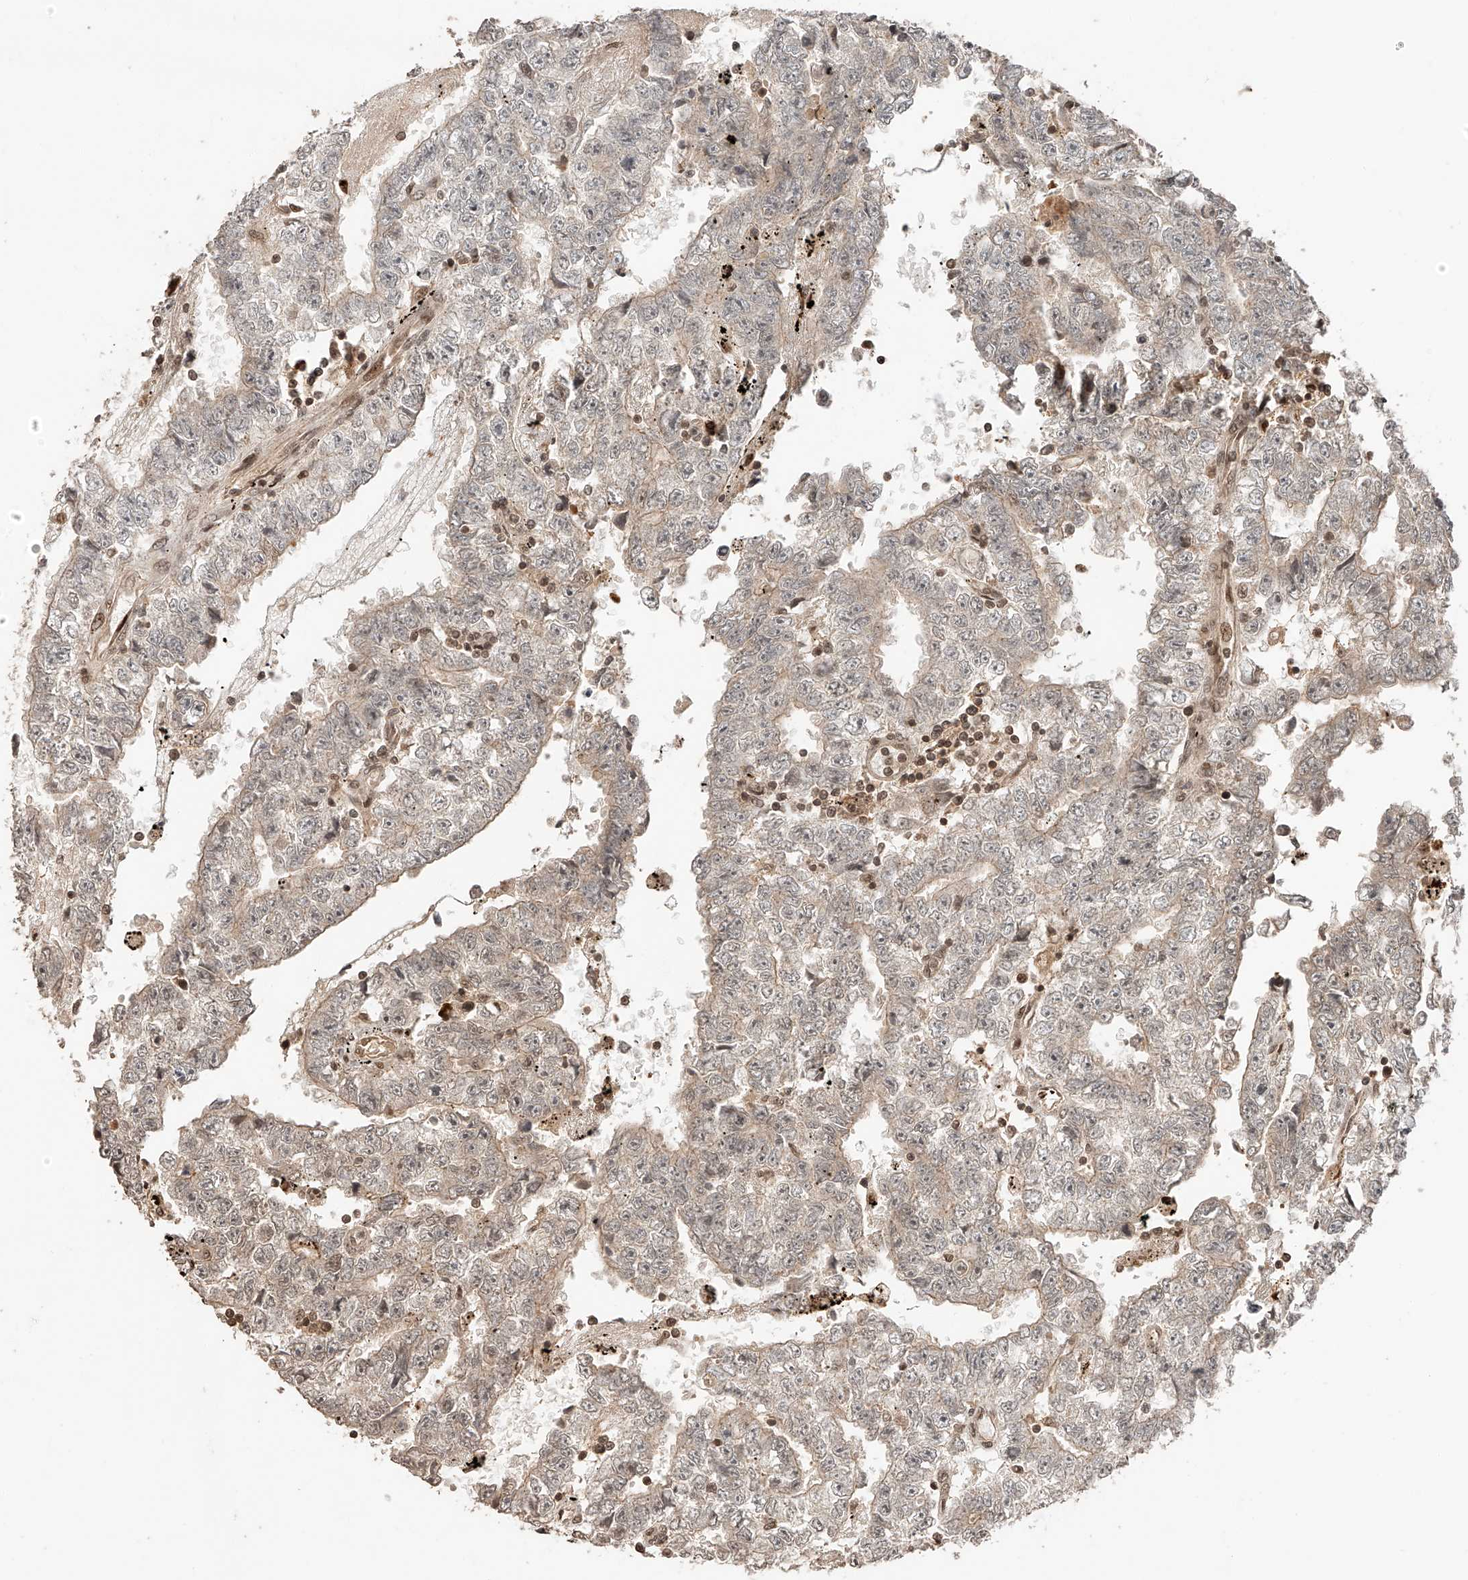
{"staining": {"intensity": "weak", "quantity": "25%-75%", "location": "cytoplasmic/membranous"}, "tissue": "testis cancer", "cell_type": "Tumor cells", "image_type": "cancer", "snomed": [{"axis": "morphology", "description": "Carcinoma, Embryonal, NOS"}, {"axis": "topography", "description": "Testis"}], "caption": "Testis embryonal carcinoma stained with immunohistochemistry (IHC) shows weak cytoplasmic/membranous staining in approximately 25%-75% of tumor cells. (Brightfield microscopy of DAB IHC at high magnification).", "gene": "ARHGAP33", "patient": {"sex": "male", "age": 25}}